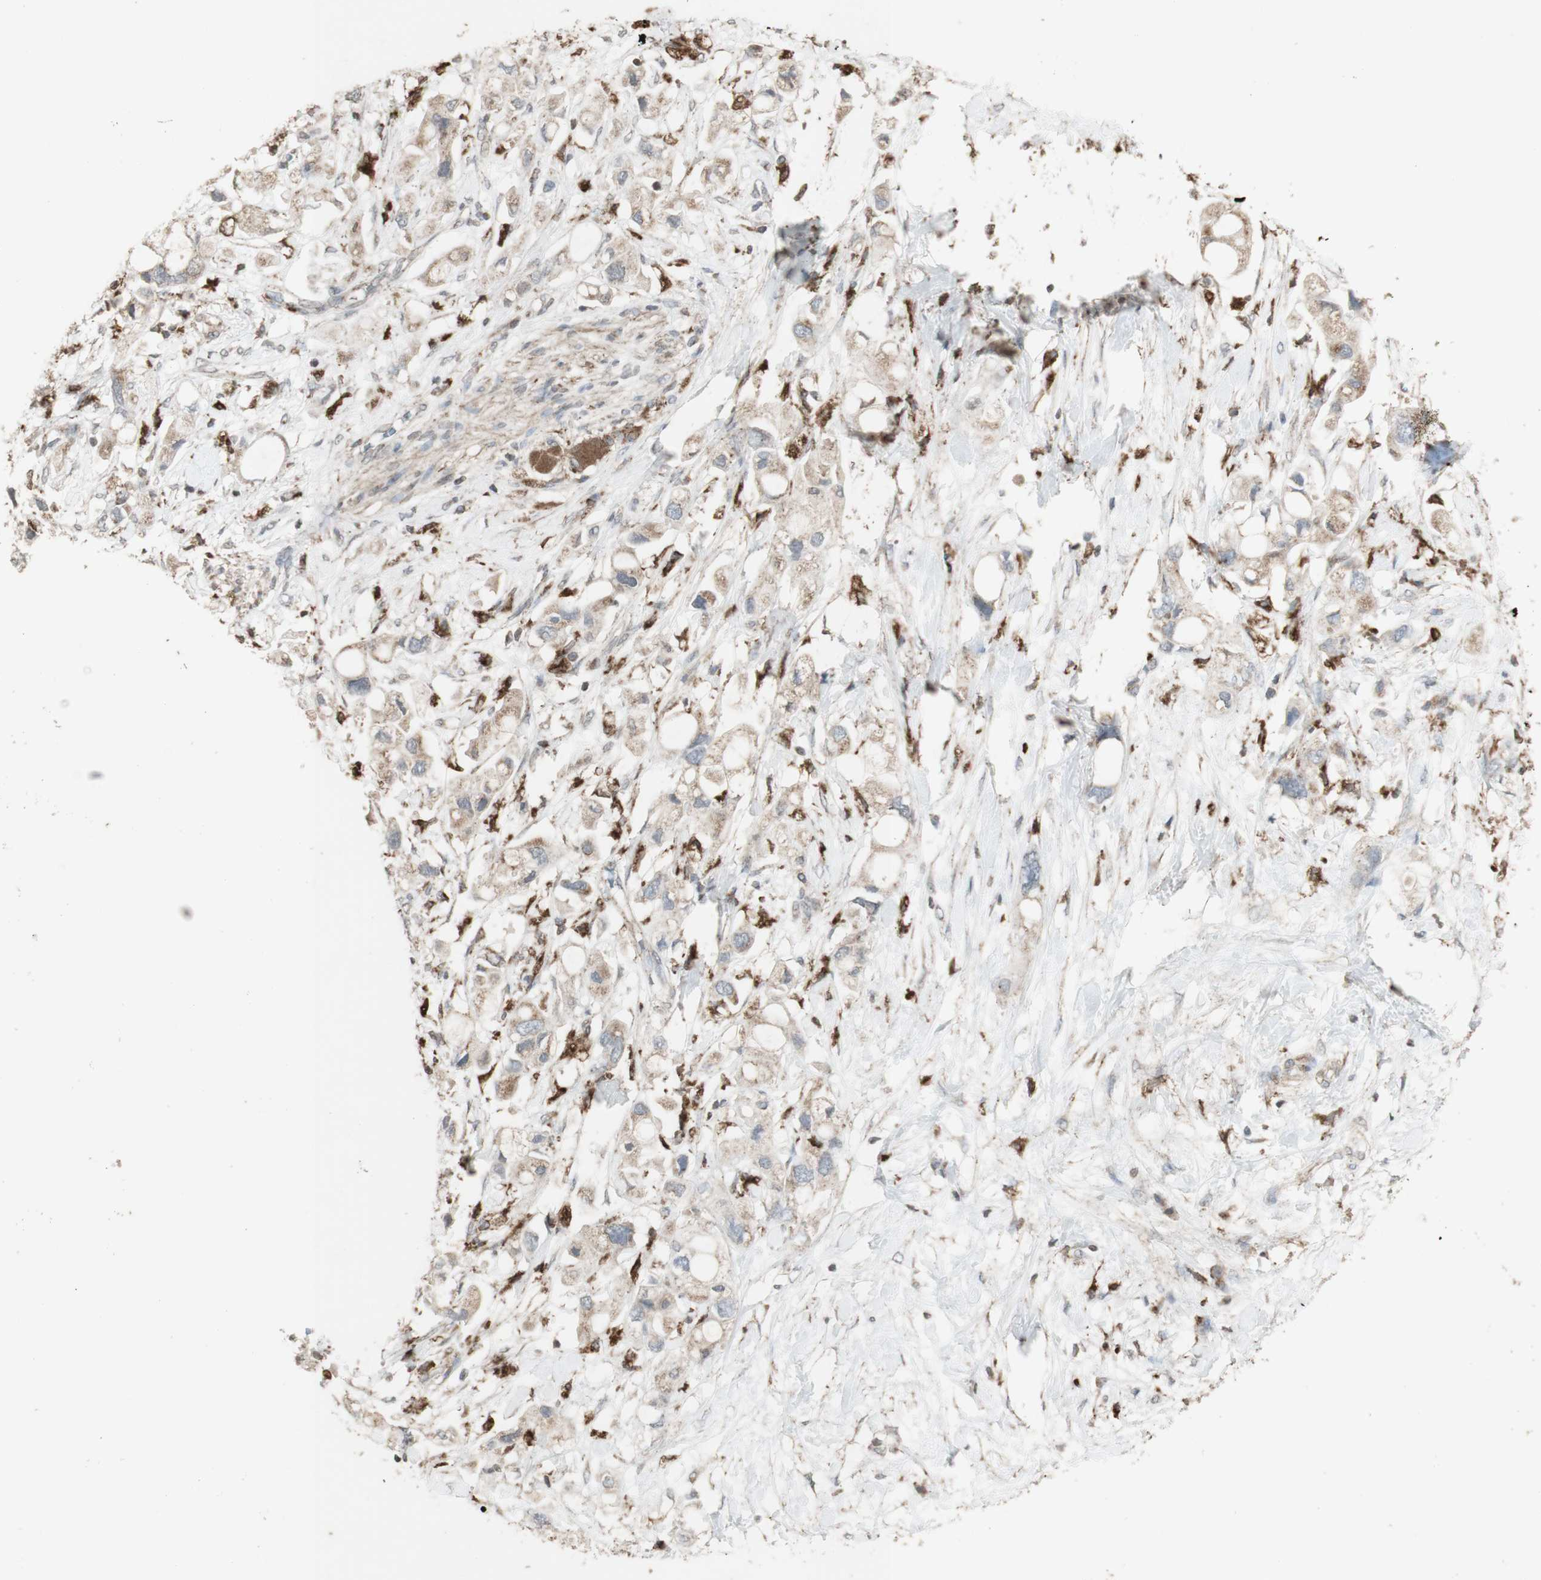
{"staining": {"intensity": "moderate", "quantity": "25%-75%", "location": "cytoplasmic/membranous"}, "tissue": "pancreatic cancer", "cell_type": "Tumor cells", "image_type": "cancer", "snomed": [{"axis": "morphology", "description": "Adenocarcinoma, NOS"}, {"axis": "topography", "description": "Pancreas"}], "caption": "Brown immunohistochemical staining in human adenocarcinoma (pancreatic) displays moderate cytoplasmic/membranous expression in about 25%-75% of tumor cells. Nuclei are stained in blue.", "gene": "ATP6V1E1", "patient": {"sex": "female", "age": 56}}